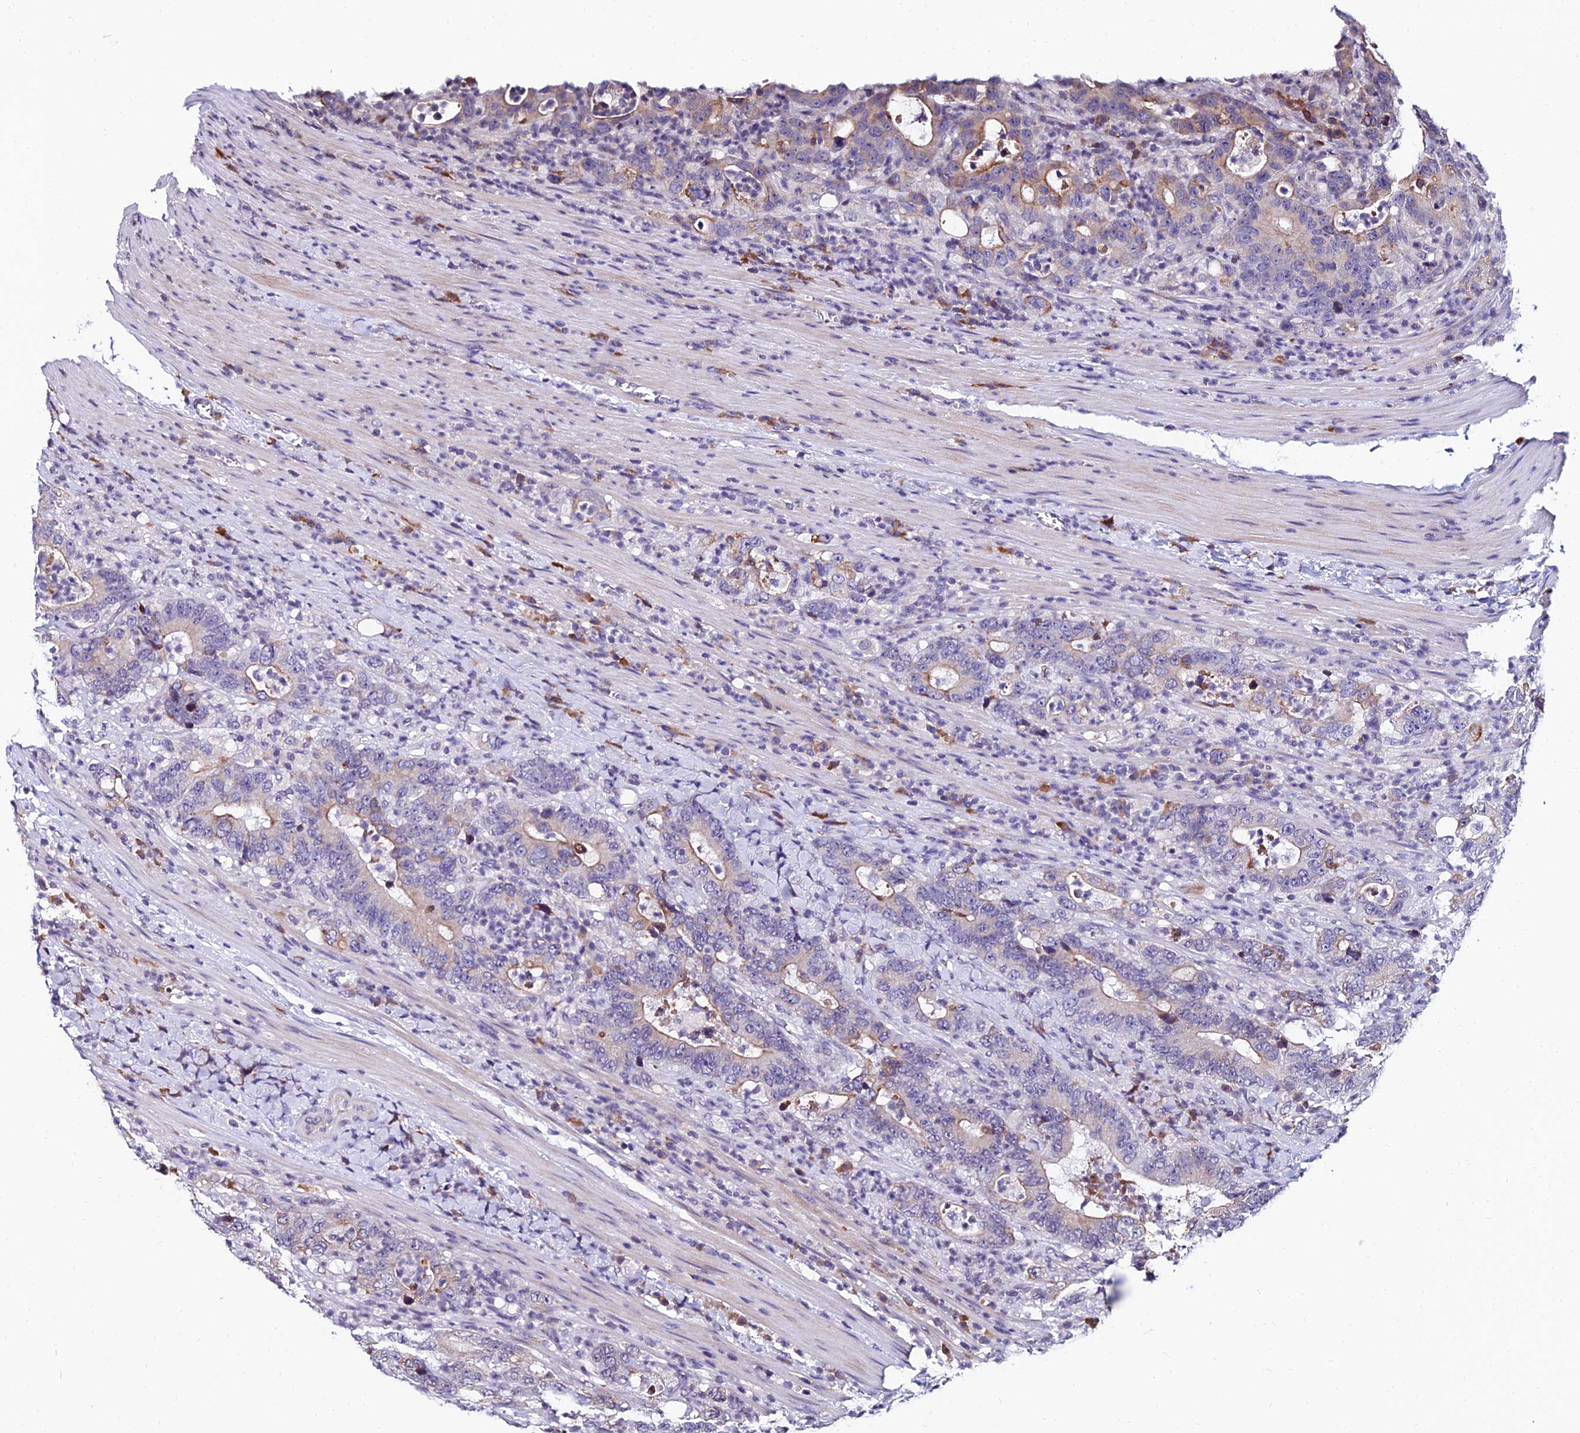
{"staining": {"intensity": "weak", "quantity": "<25%", "location": "cytoplasmic/membranous"}, "tissue": "colorectal cancer", "cell_type": "Tumor cells", "image_type": "cancer", "snomed": [{"axis": "morphology", "description": "Adenocarcinoma, NOS"}, {"axis": "topography", "description": "Colon"}], "caption": "Immunohistochemical staining of colorectal adenocarcinoma displays no significant expression in tumor cells.", "gene": "CDNF", "patient": {"sex": "female", "age": 75}}